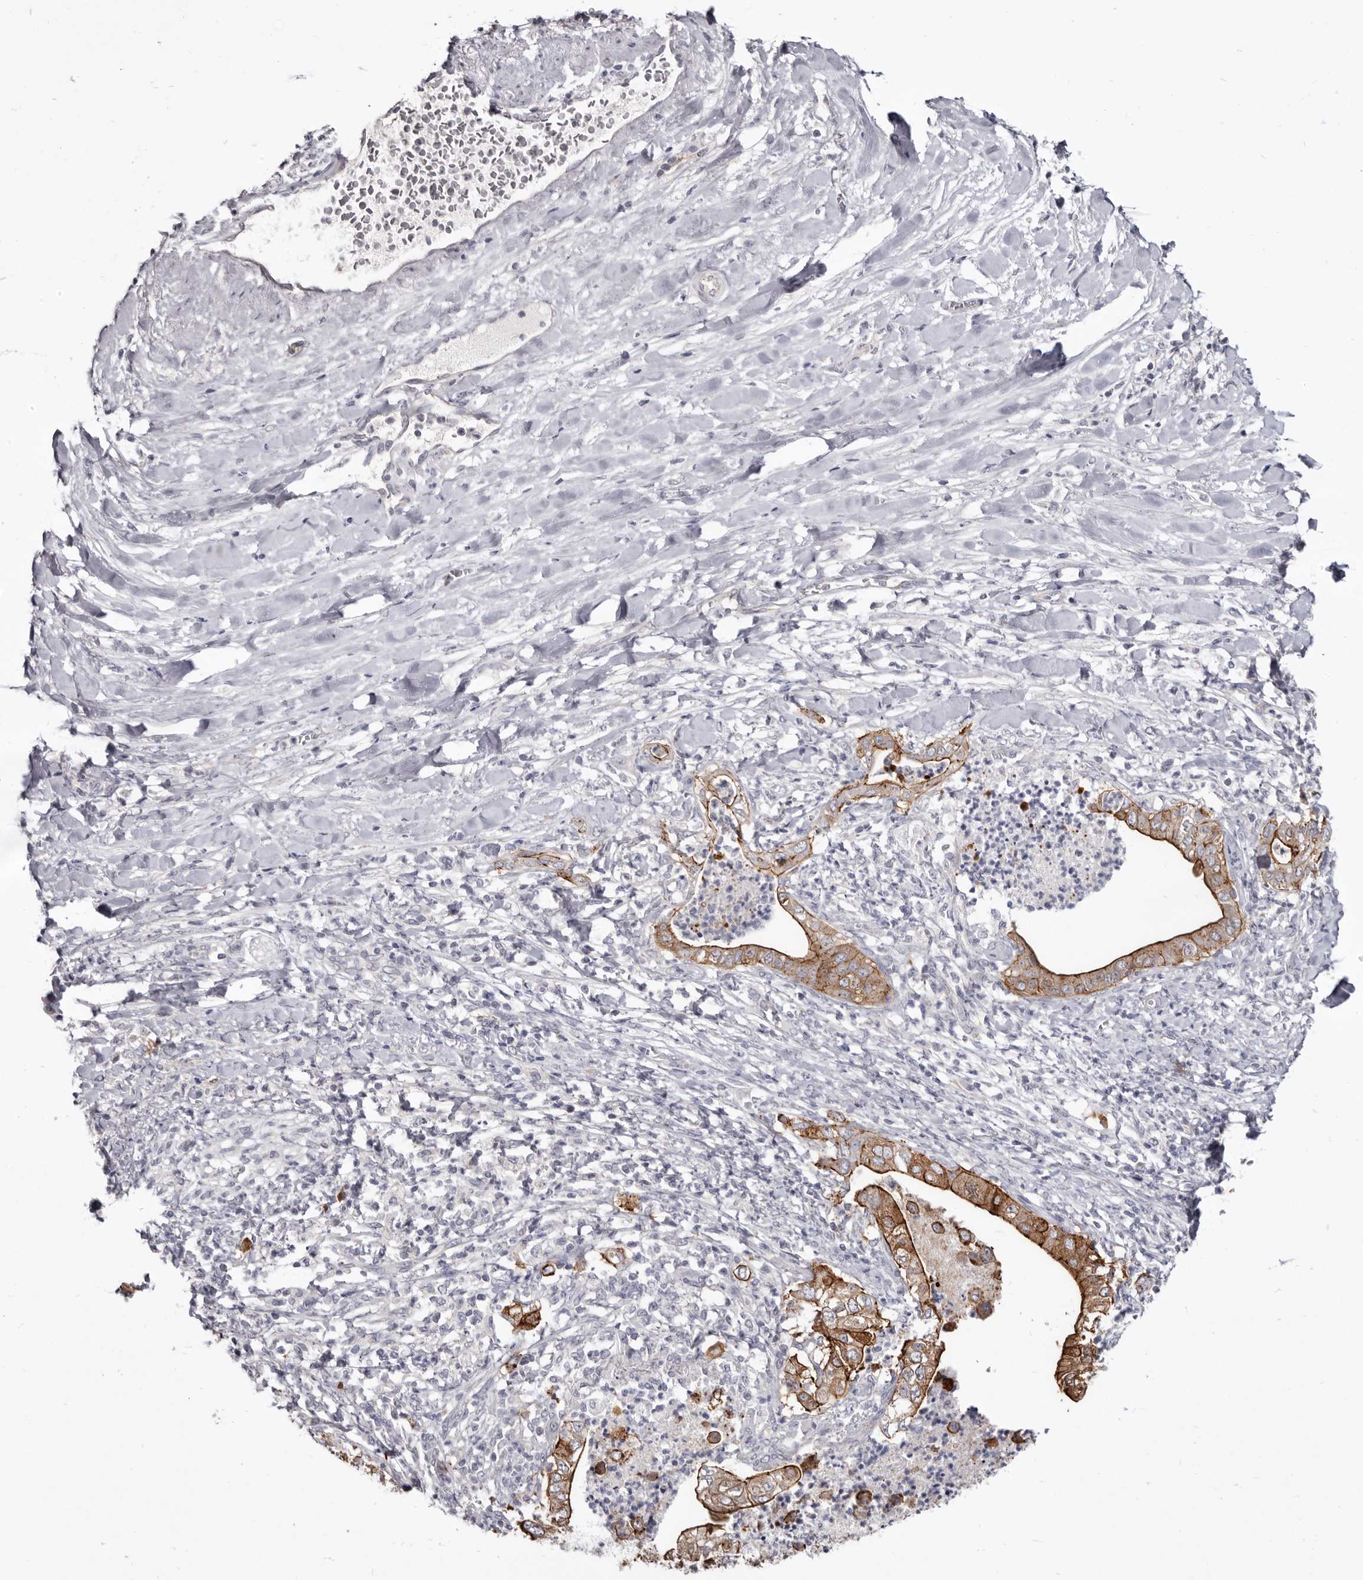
{"staining": {"intensity": "strong", "quantity": ">75%", "location": "cytoplasmic/membranous"}, "tissue": "pancreatic cancer", "cell_type": "Tumor cells", "image_type": "cancer", "snomed": [{"axis": "morphology", "description": "Adenocarcinoma, NOS"}, {"axis": "topography", "description": "Pancreas"}], "caption": "Human pancreatic adenocarcinoma stained with a protein marker reveals strong staining in tumor cells.", "gene": "CGN", "patient": {"sex": "female", "age": 78}}